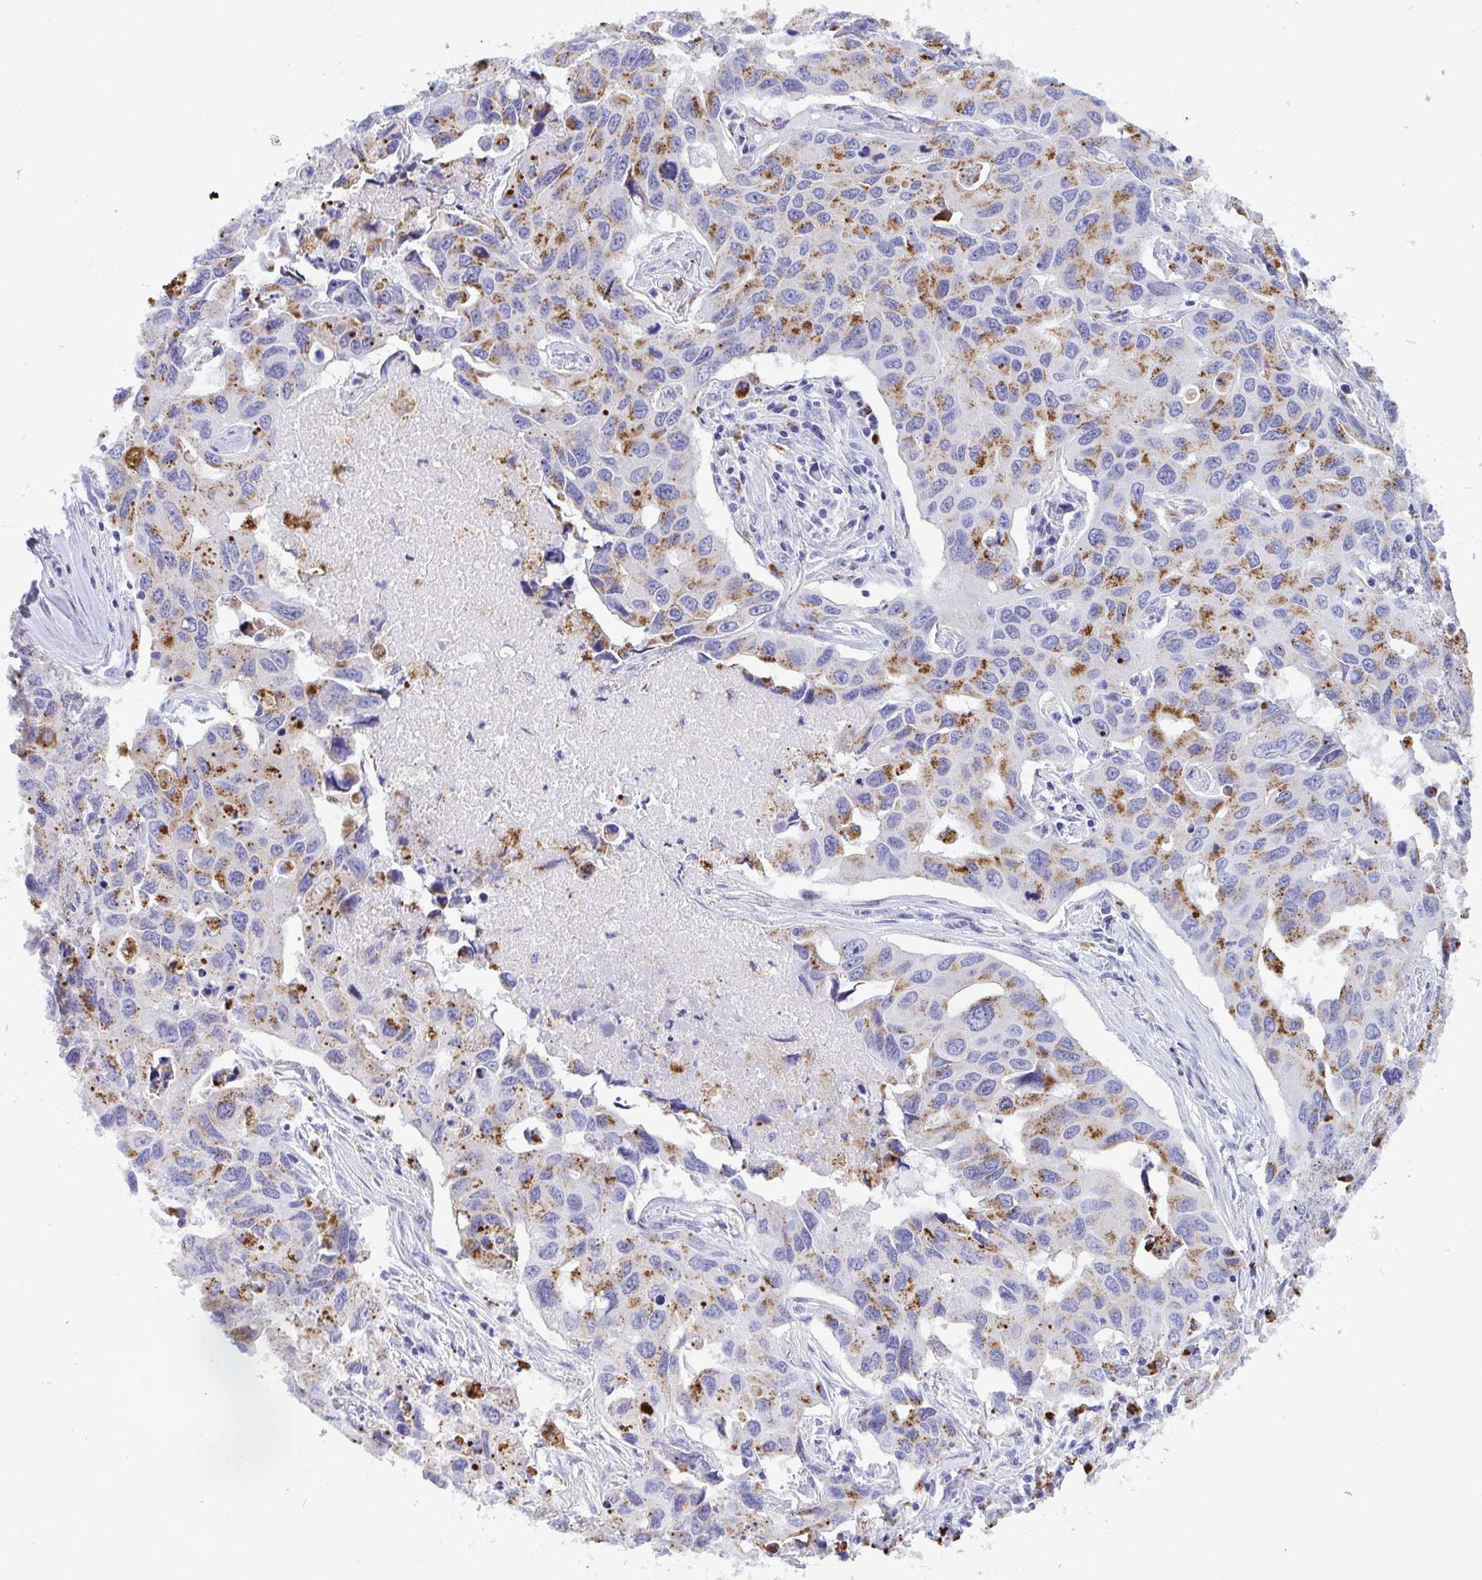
{"staining": {"intensity": "moderate", "quantity": "<25%", "location": "cytoplasmic/membranous"}, "tissue": "lung cancer", "cell_type": "Tumor cells", "image_type": "cancer", "snomed": [{"axis": "morphology", "description": "Adenocarcinoma, NOS"}, {"axis": "topography", "description": "Lung"}], "caption": "A low amount of moderate cytoplasmic/membranous positivity is seen in approximately <25% of tumor cells in lung cancer (adenocarcinoma) tissue.", "gene": "CPVL", "patient": {"sex": "male", "age": 64}}